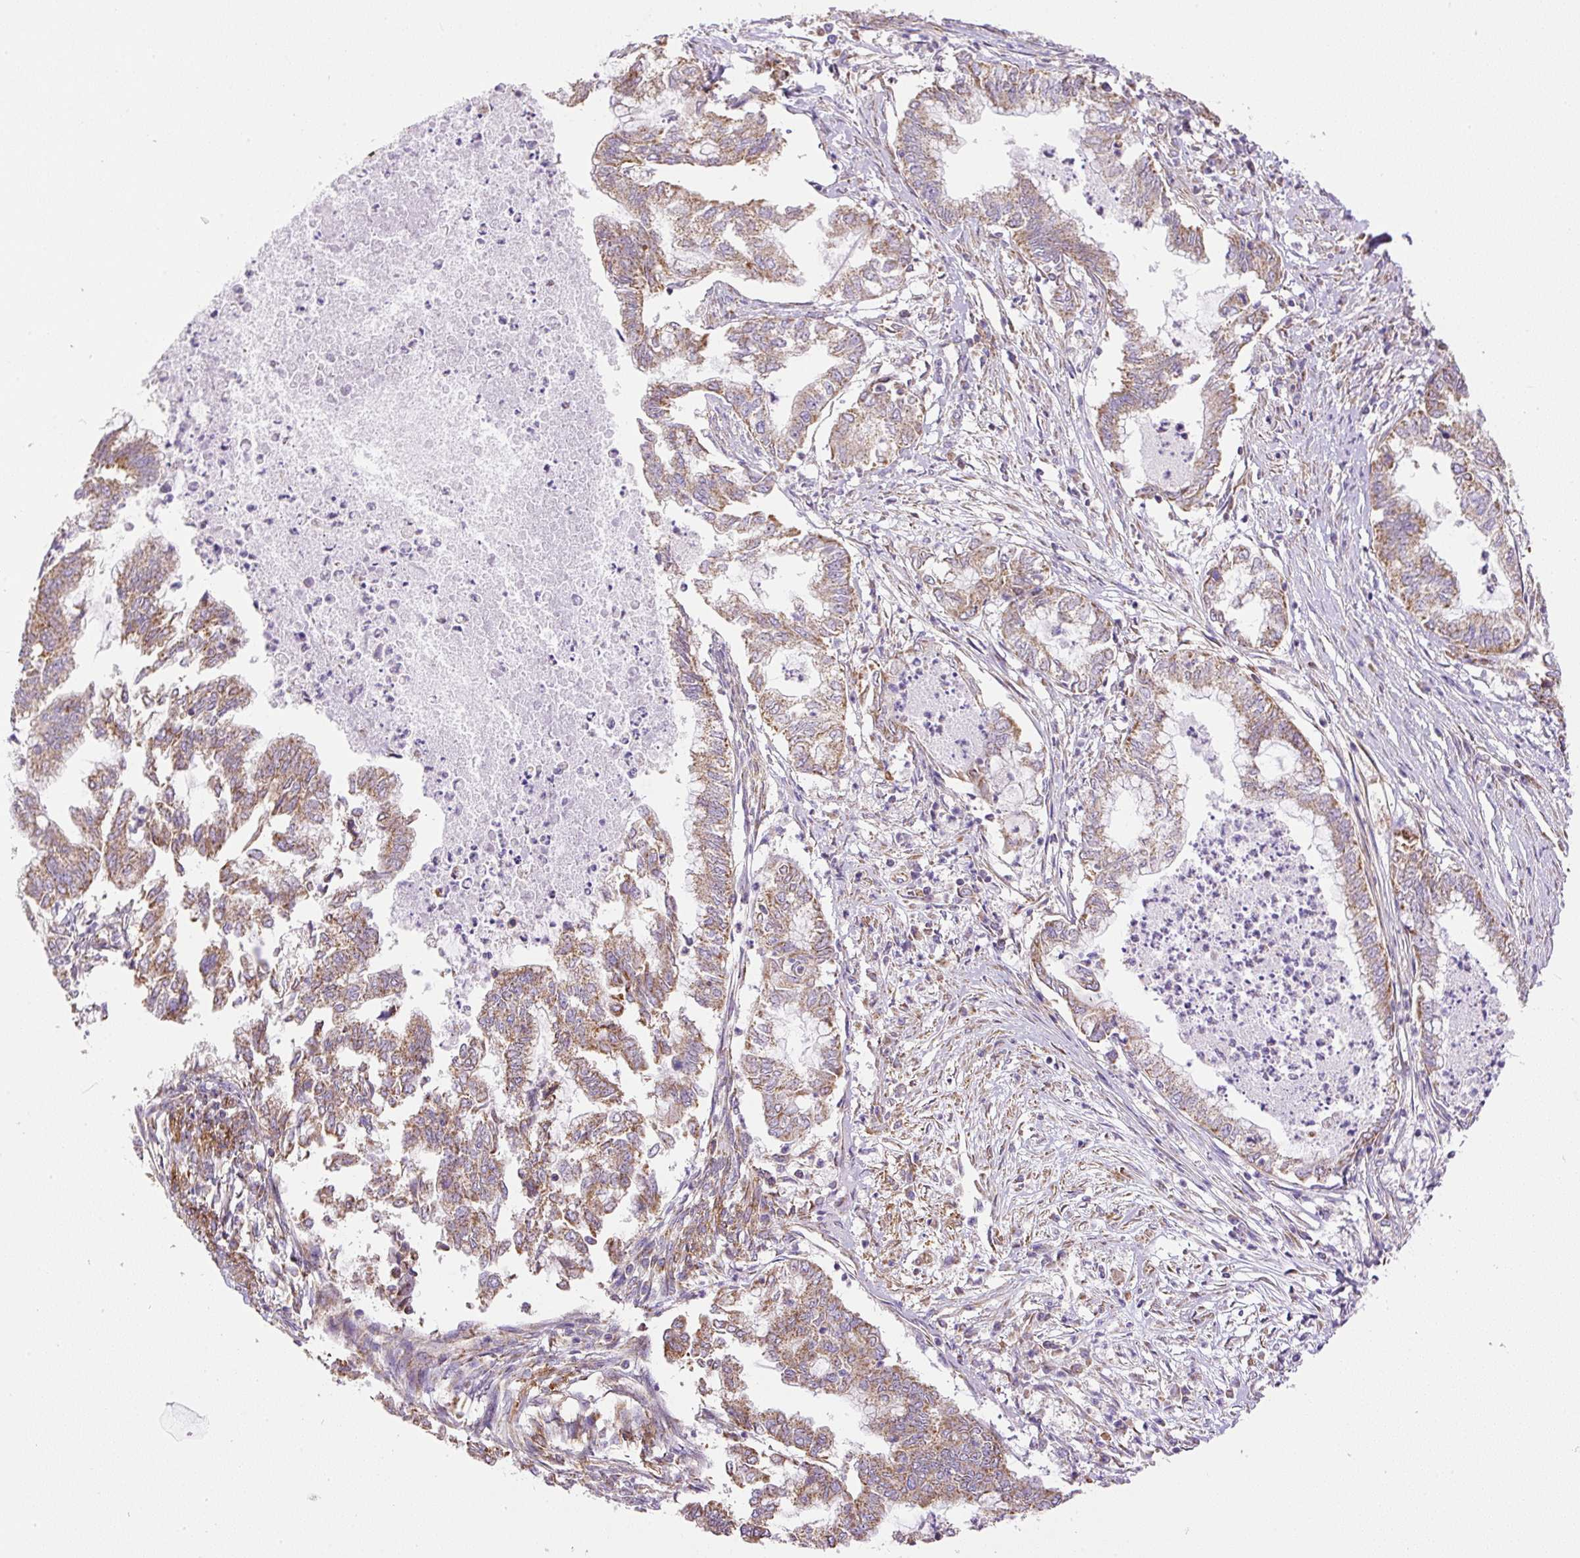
{"staining": {"intensity": "moderate", "quantity": ">75%", "location": "cytoplasmic/membranous"}, "tissue": "endometrial cancer", "cell_type": "Tumor cells", "image_type": "cancer", "snomed": [{"axis": "morphology", "description": "Adenocarcinoma, NOS"}, {"axis": "topography", "description": "Endometrium"}], "caption": "Immunohistochemistry micrograph of endometrial cancer stained for a protein (brown), which reveals medium levels of moderate cytoplasmic/membranous positivity in about >75% of tumor cells.", "gene": "NDUFAF2", "patient": {"sex": "female", "age": 79}}